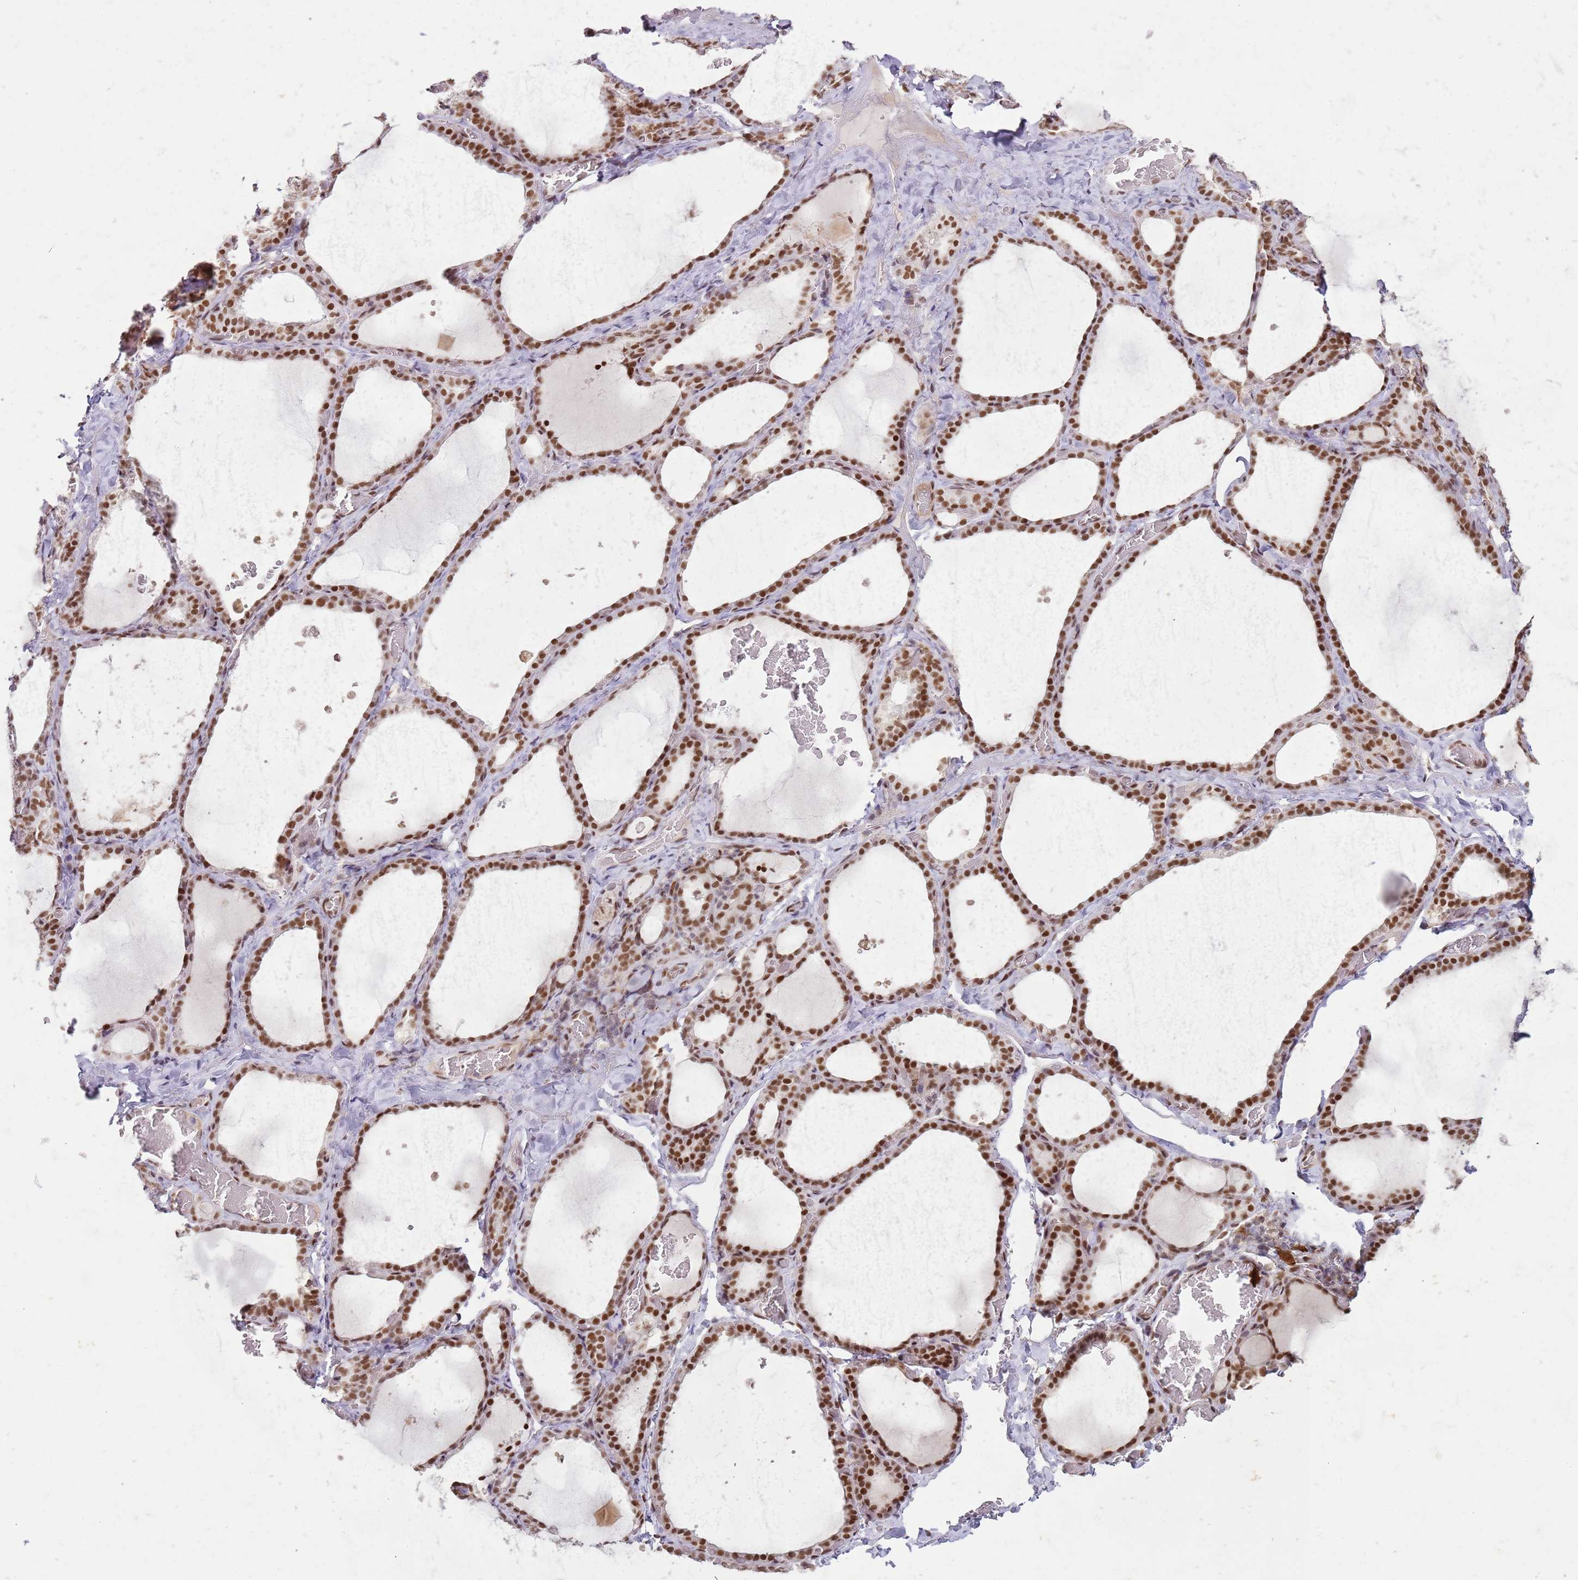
{"staining": {"intensity": "strong", "quantity": ">75%", "location": "nuclear"}, "tissue": "thyroid gland", "cell_type": "Glandular cells", "image_type": "normal", "snomed": [{"axis": "morphology", "description": "Normal tissue, NOS"}, {"axis": "topography", "description": "Thyroid gland"}], "caption": "High-power microscopy captured an IHC photomicrograph of unremarkable thyroid gland, revealing strong nuclear expression in approximately >75% of glandular cells. (DAB IHC, brown staining for protein, blue staining for nuclei).", "gene": "PHC2", "patient": {"sex": "female", "age": 39}}